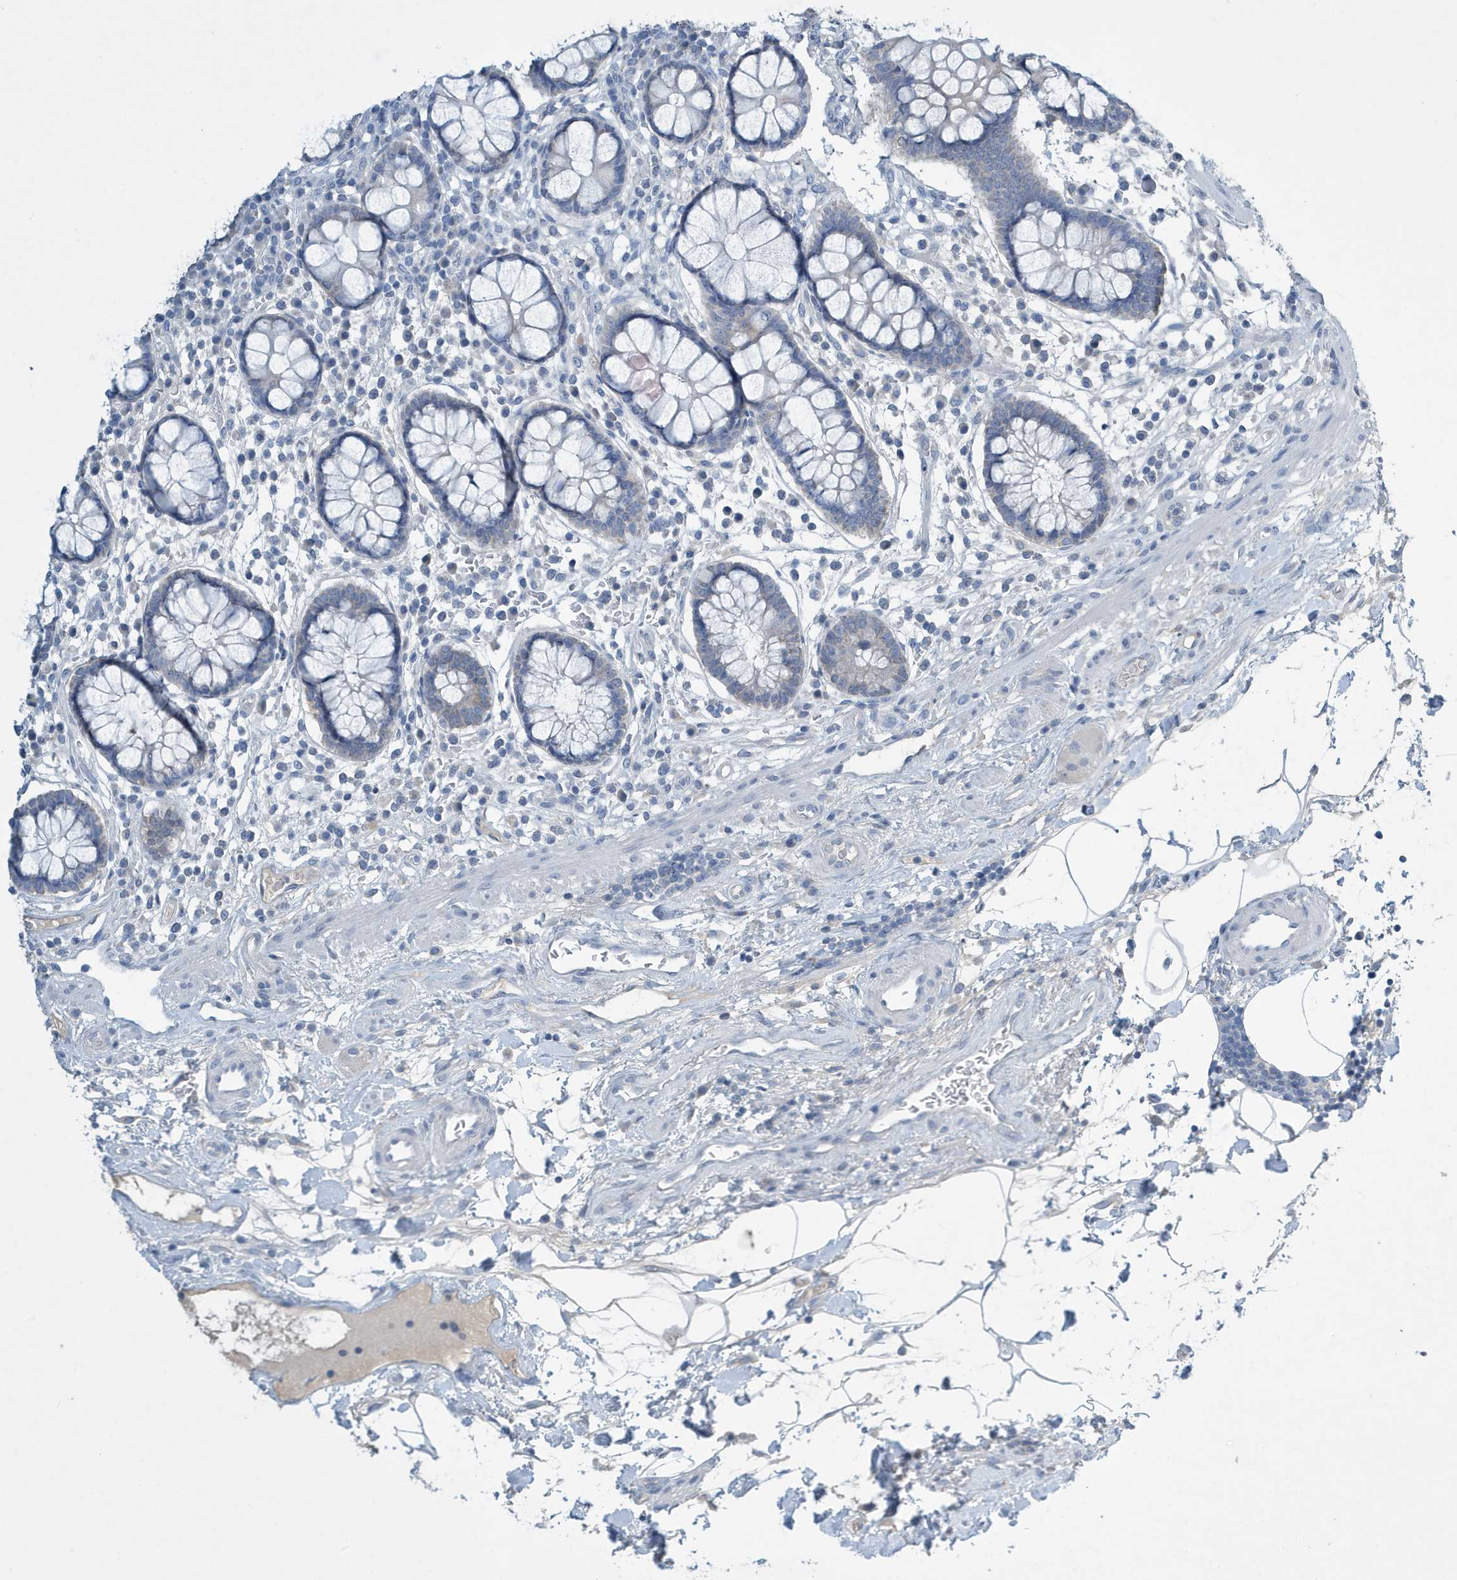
{"staining": {"intensity": "negative", "quantity": "none", "location": "none"}, "tissue": "colon", "cell_type": "Endothelial cells", "image_type": "normal", "snomed": [{"axis": "morphology", "description": "Normal tissue, NOS"}, {"axis": "topography", "description": "Colon"}], "caption": "DAB (3,3'-diaminobenzidine) immunohistochemical staining of unremarkable human colon displays no significant expression in endothelial cells.", "gene": "UGT2B4", "patient": {"sex": "female", "age": 79}}